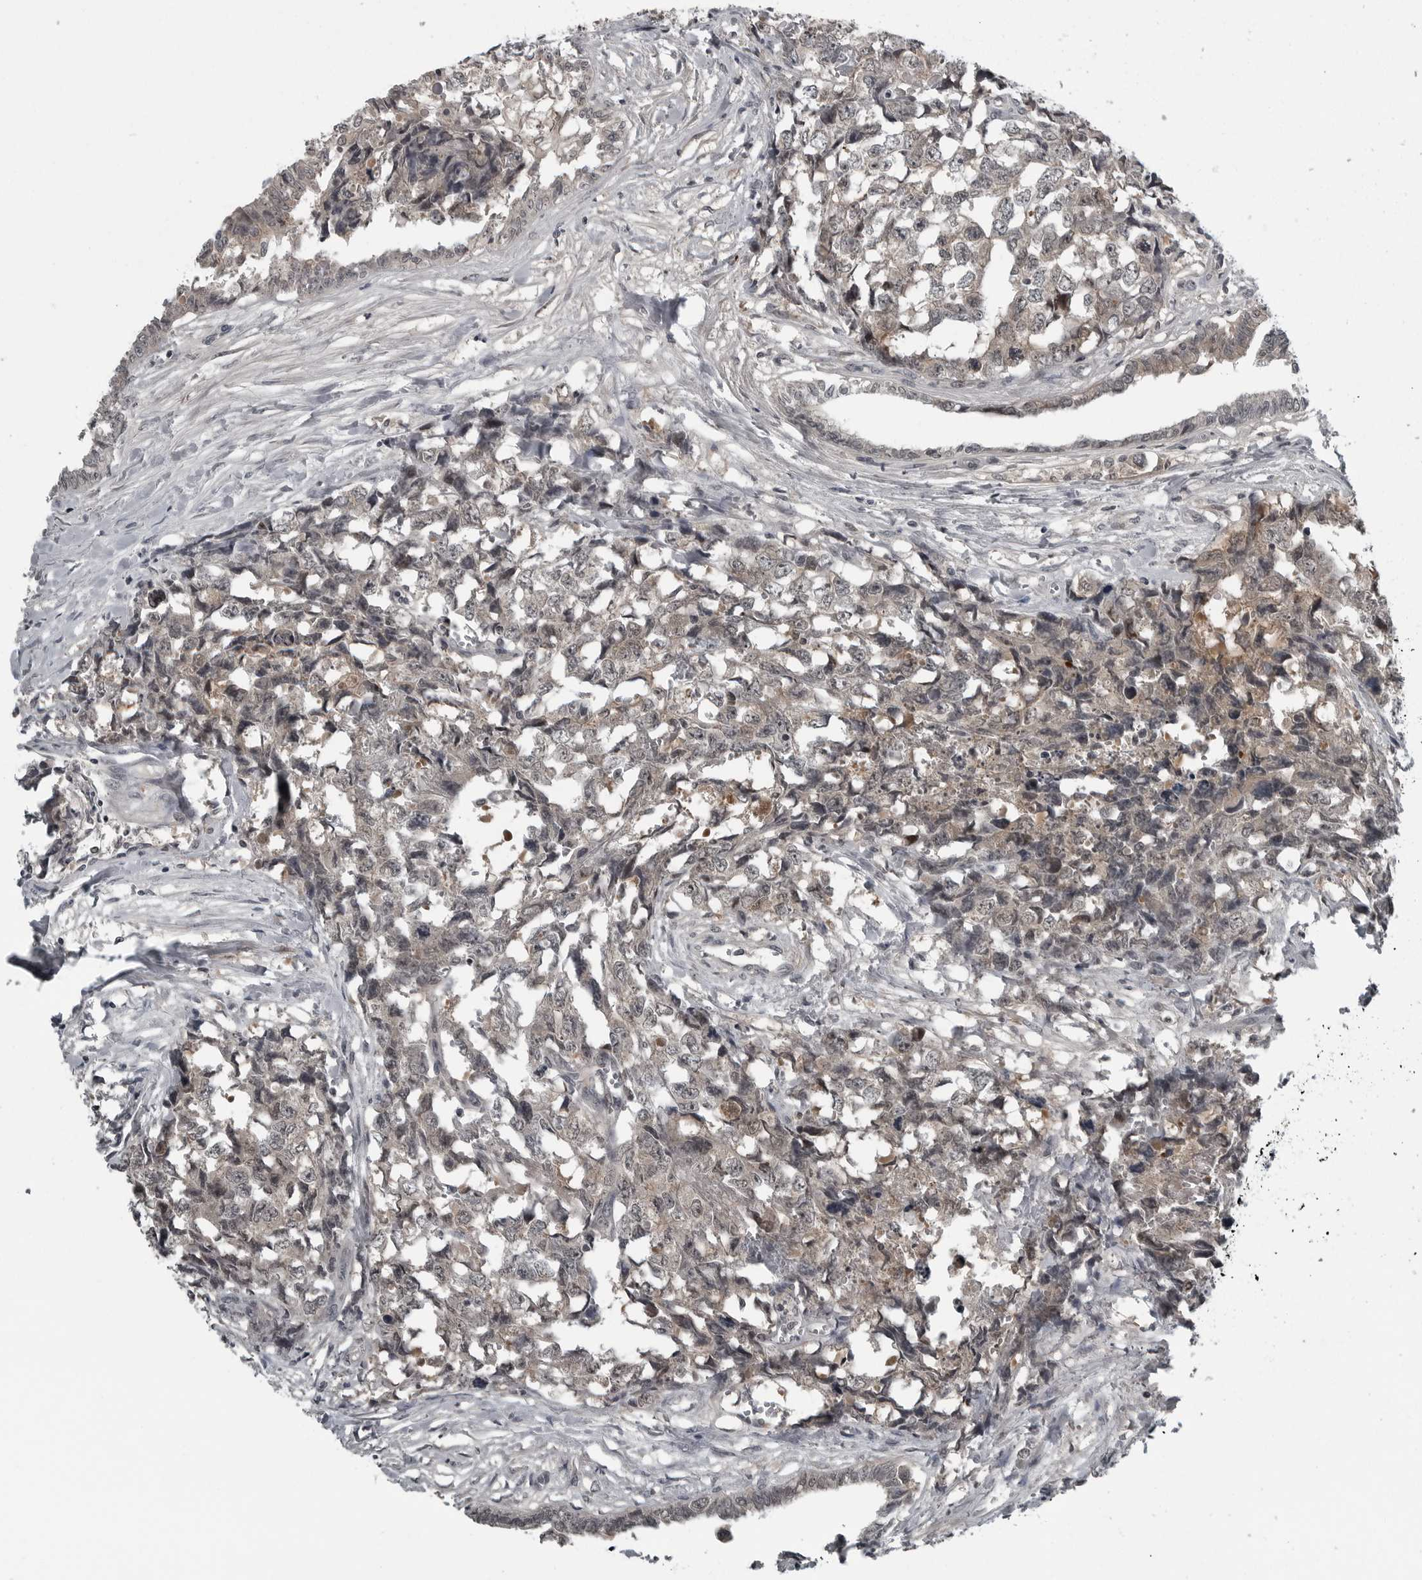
{"staining": {"intensity": "weak", "quantity": "25%-75%", "location": "cytoplasmic/membranous"}, "tissue": "testis cancer", "cell_type": "Tumor cells", "image_type": "cancer", "snomed": [{"axis": "morphology", "description": "Carcinoma, Embryonal, NOS"}, {"axis": "topography", "description": "Testis"}], "caption": "Testis embryonal carcinoma stained for a protein displays weak cytoplasmic/membranous positivity in tumor cells.", "gene": "GAK", "patient": {"sex": "male", "age": 31}}